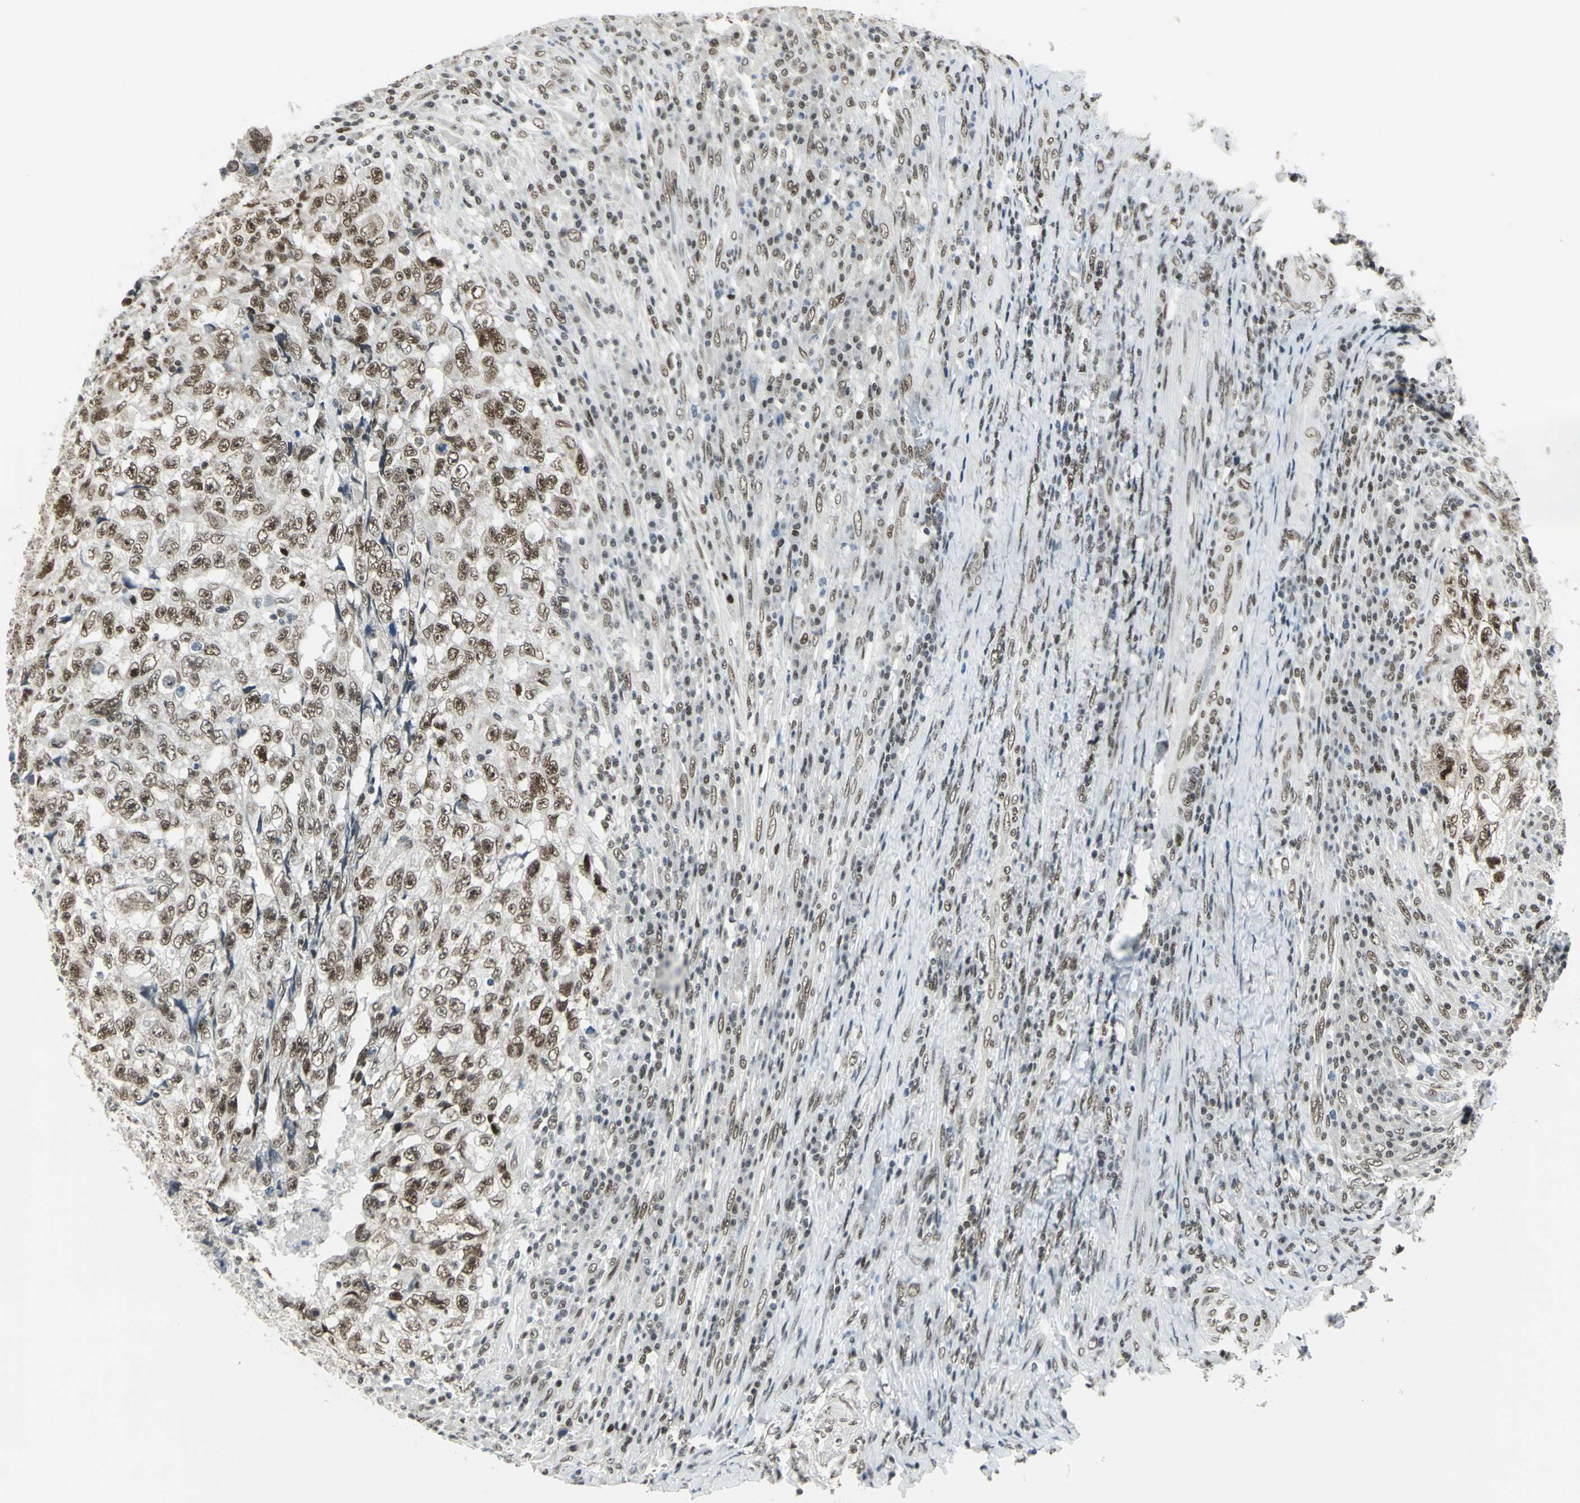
{"staining": {"intensity": "strong", "quantity": ">75%", "location": "nuclear"}, "tissue": "testis cancer", "cell_type": "Tumor cells", "image_type": "cancer", "snomed": [{"axis": "morphology", "description": "Necrosis, NOS"}, {"axis": "morphology", "description": "Carcinoma, Embryonal, NOS"}, {"axis": "topography", "description": "Testis"}], "caption": "Human testis embryonal carcinoma stained with a protein marker shows strong staining in tumor cells.", "gene": "ADNP", "patient": {"sex": "male", "age": 19}}